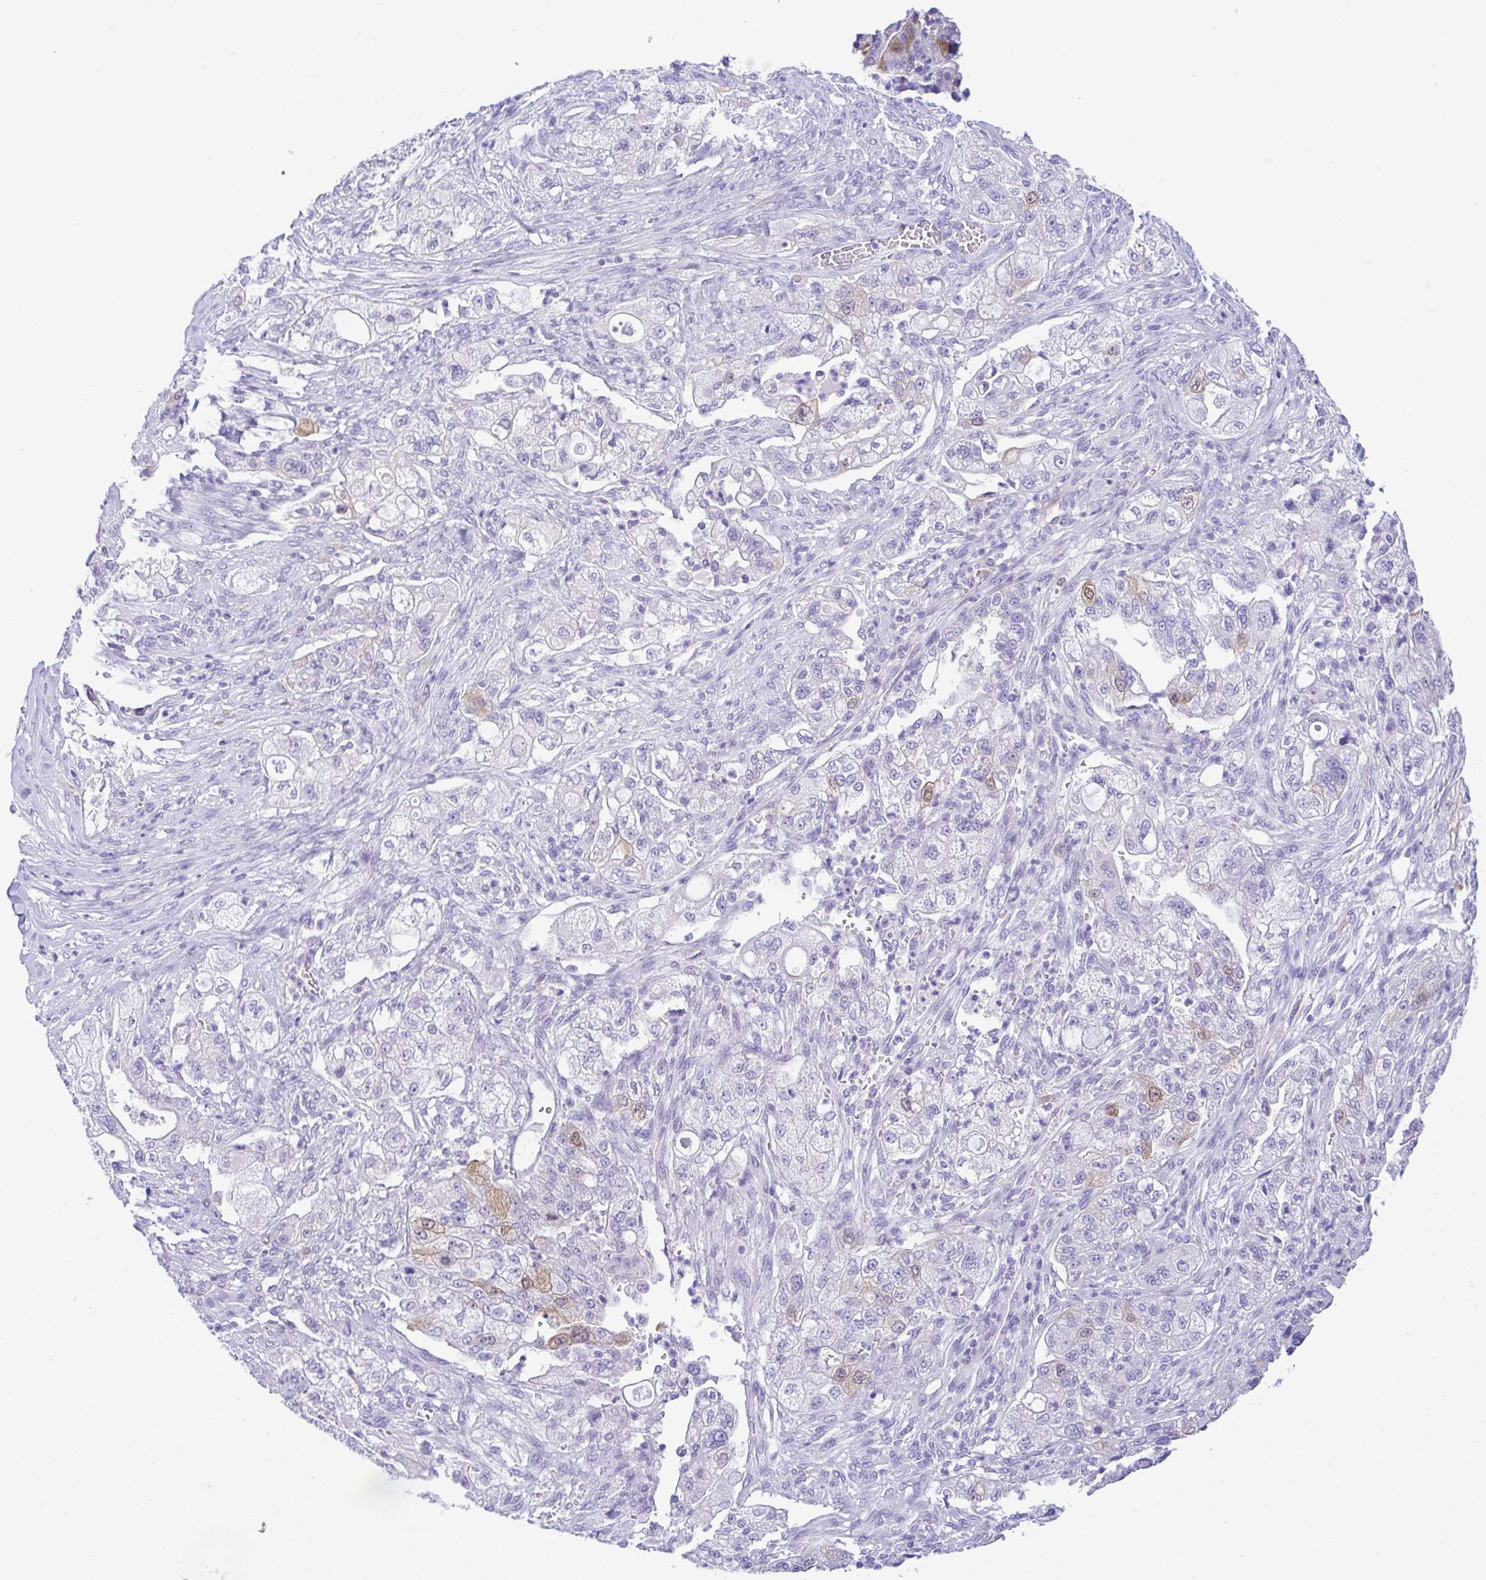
{"staining": {"intensity": "negative", "quantity": "none", "location": "none"}, "tissue": "pancreatic cancer", "cell_type": "Tumor cells", "image_type": "cancer", "snomed": [{"axis": "morphology", "description": "Adenocarcinoma, NOS"}, {"axis": "topography", "description": "Pancreas"}], "caption": "IHC of human pancreatic cancer (adenocarcinoma) shows no staining in tumor cells. (Brightfield microscopy of DAB IHC at high magnification).", "gene": "RRM2", "patient": {"sex": "female", "age": 78}}